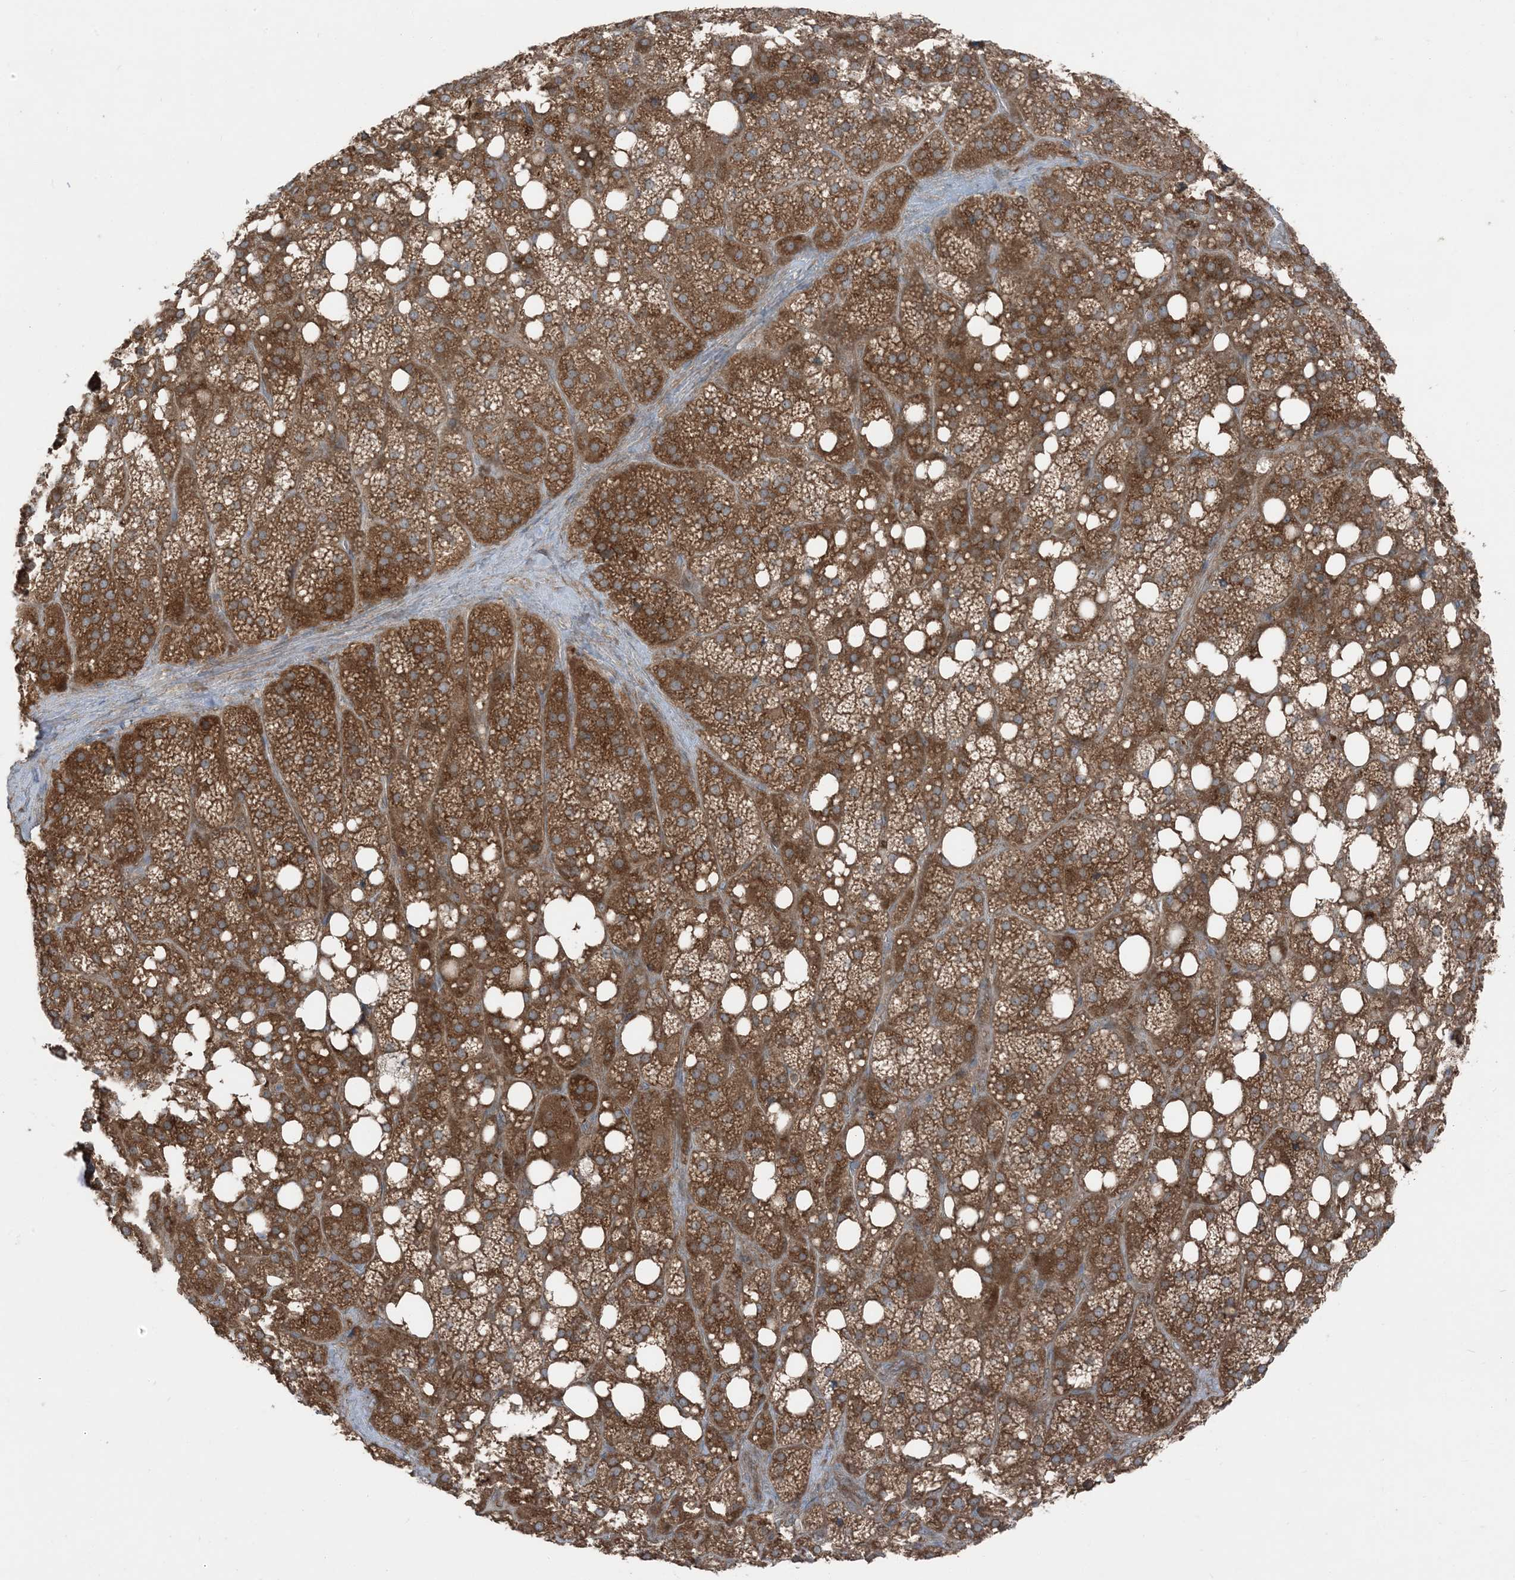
{"staining": {"intensity": "strong", "quantity": ">75%", "location": "cytoplasmic/membranous"}, "tissue": "adrenal gland", "cell_type": "Glandular cells", "image_type": "normal", "snomed": [{"axis": "morphology", "description": "Normal tissue, NOS"}, {"axis": "topography", "description": "Adrenal gland"}], "caption": "Immunohistochemical staining of unremarkable adrenal gland shows strong cytoplasmic/membranous protein positivity in about >75% of glandular cells. The staining was performed using DAB (3,3'-diaminobenzidine), with brown indicating positive protein expression. Nuclei are stained blue with hematoxylin.", "gene": "RAB3GAP1", "patient": {"sex": "female", "age": 59}}